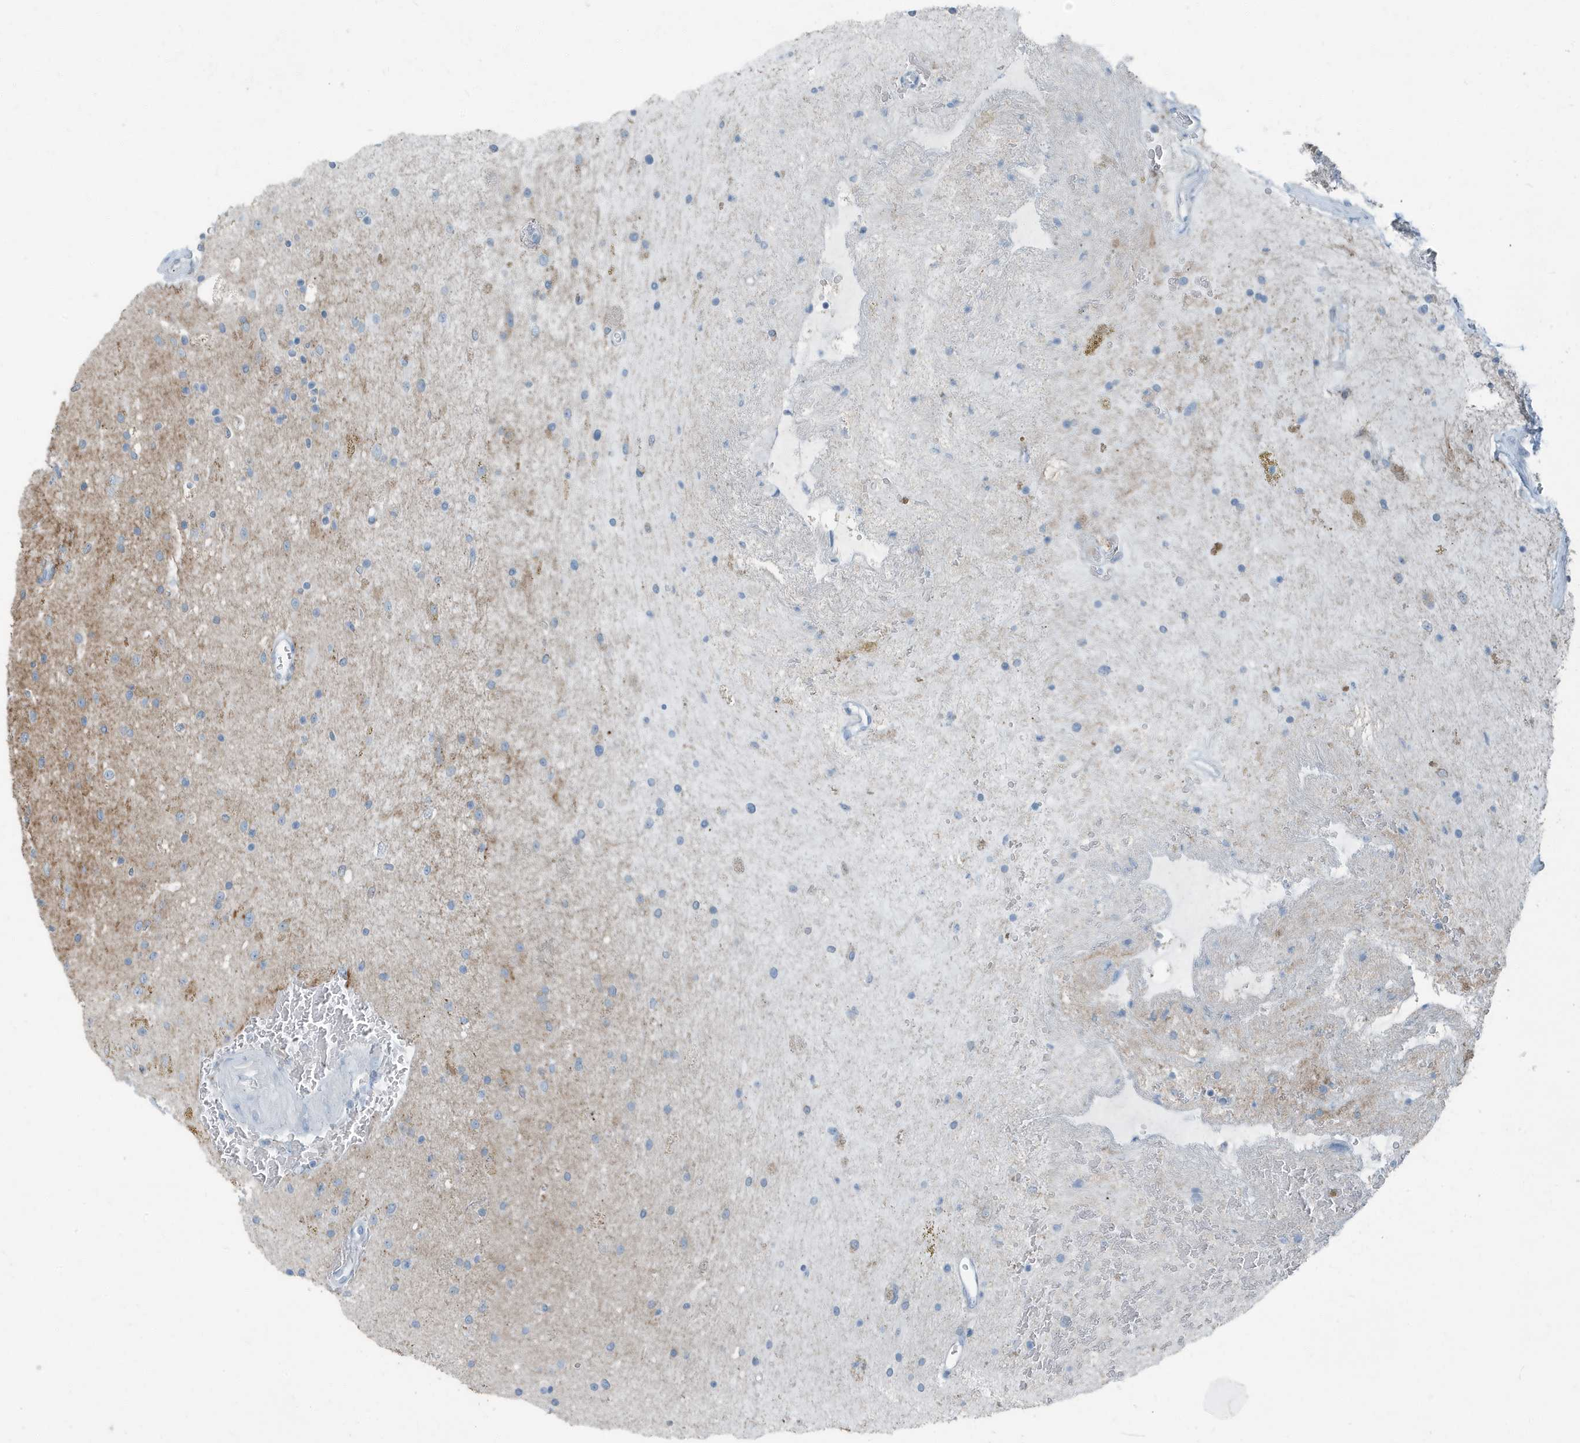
{"staining": {"intensity": "moderate", "quantity": "<25%", "location": "cytoplasmic/membranous"}, "tissue": "glioma", "cell_type": "Tumor cells", "image_type": "cancer", "snomed": [{"axis": "morphology", "description": "Glioma, malignant, High grade"}, {"axis": "topography", "description": "Brain"}], "caption": "Glioma stained for a protein demonstrates moderate cytoplasmic/membranous positivity in tumor cells. Using DAB (brown) and hematoxylin (blue) stains, captured at high magnification using brightfield microscopy.", "gene": "FAM162A", "patient": {"sex": "male", "age": 34}}